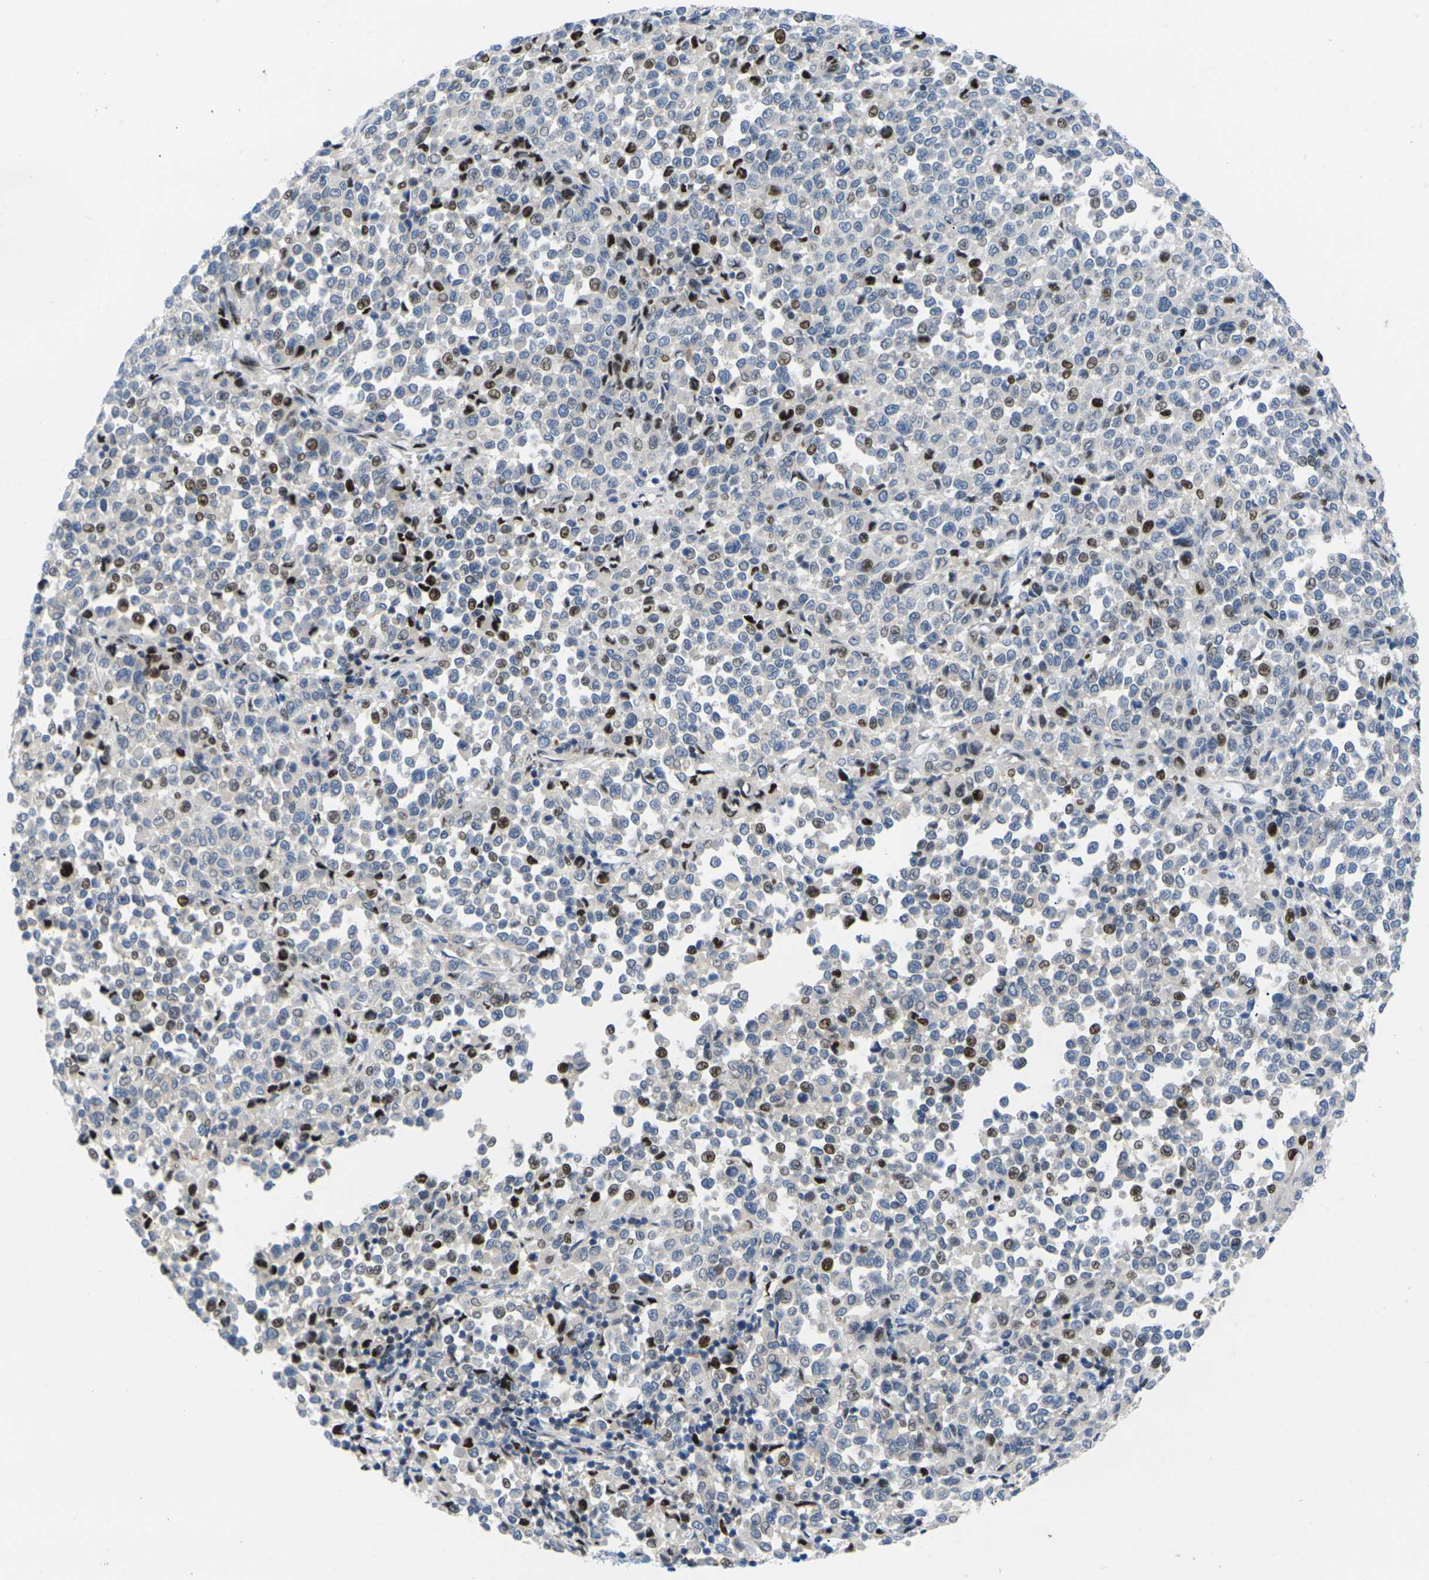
{"staining": {"intensity": "moderate", "quantity": "25%-75%", "location": "nuclear"}, "tissue": "melanoma", "cell_type": "Tumor cells", "image_type": "cancer", "snomed": [{"axis": "morphology", "description": "Malignant melanoma, Metastatic site"}, {"axis": "topography", "description": "Pancreas"}], "caption": "Immunohistochemical staining of human malignant melanoma (metastatic site) exhibits medium levels of moderate nuclear protein expression in about 25%-75% of tumor cells.", "gene": "RPS6KA3", "patient": {"sex": "female", "age": 30}}